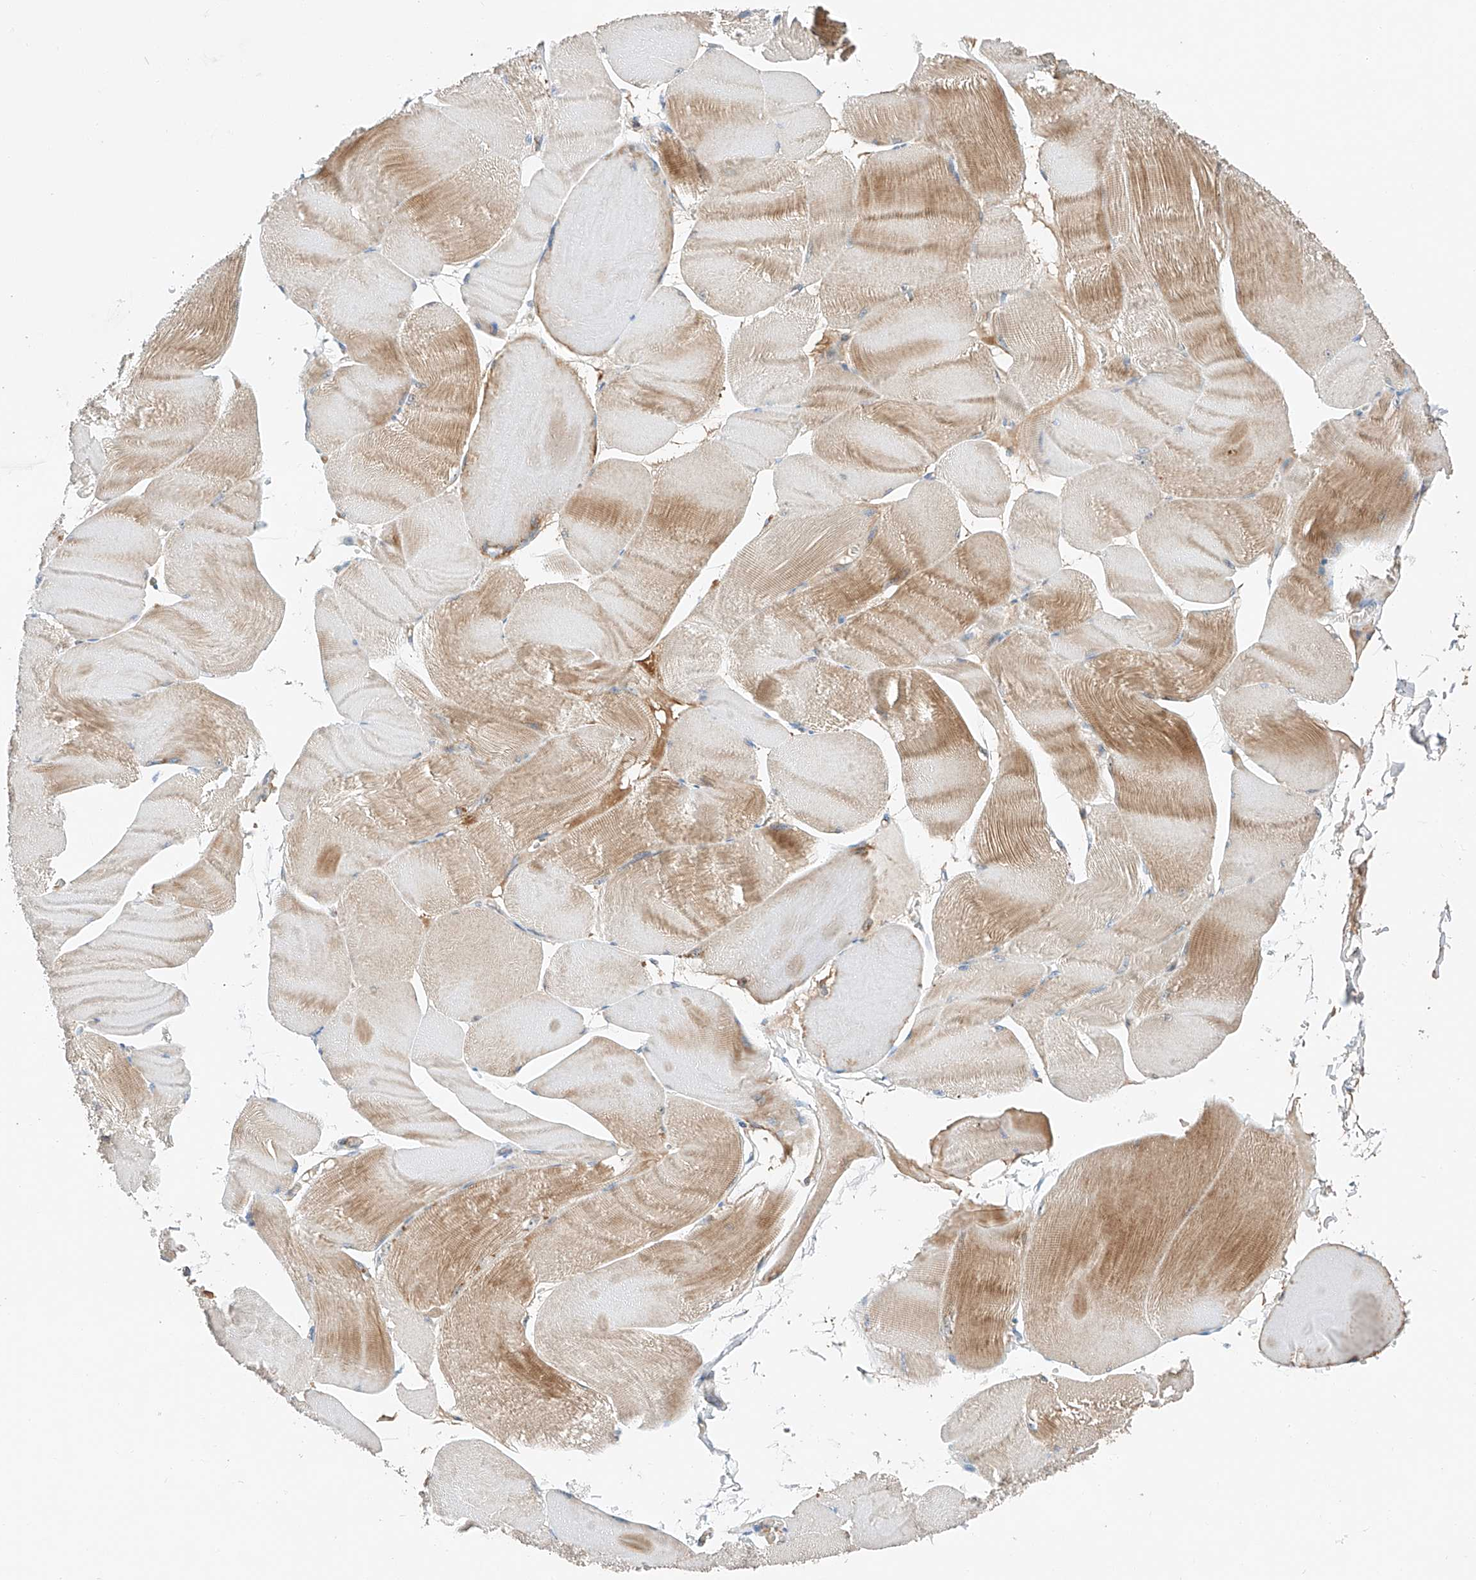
{"staining": {"intensity": "moderate", "quantity": "25%-75%", "location": "cytoplasmic/membranous"}, "tissue": "skeletal muscle", "cell_type": "Myocytes", "image_type": "normal", "snomed": [{"axis": "morphology", "description": "Normal tissue, NOS"}, {"axis": "morphology", "description": "Basal cell carcinoma"}, {"axis": "topography", "description": "Skeletal muscle"}], "caption": "The micrograph displays immunohistochemical staining of normal skeletal muscle. There is moderate cytoplasmic/membranous positivity is seen in about 25%-75% of myocytes.", "gene": "RUSC1", "patient": {"sex": "female", "age": 64}}